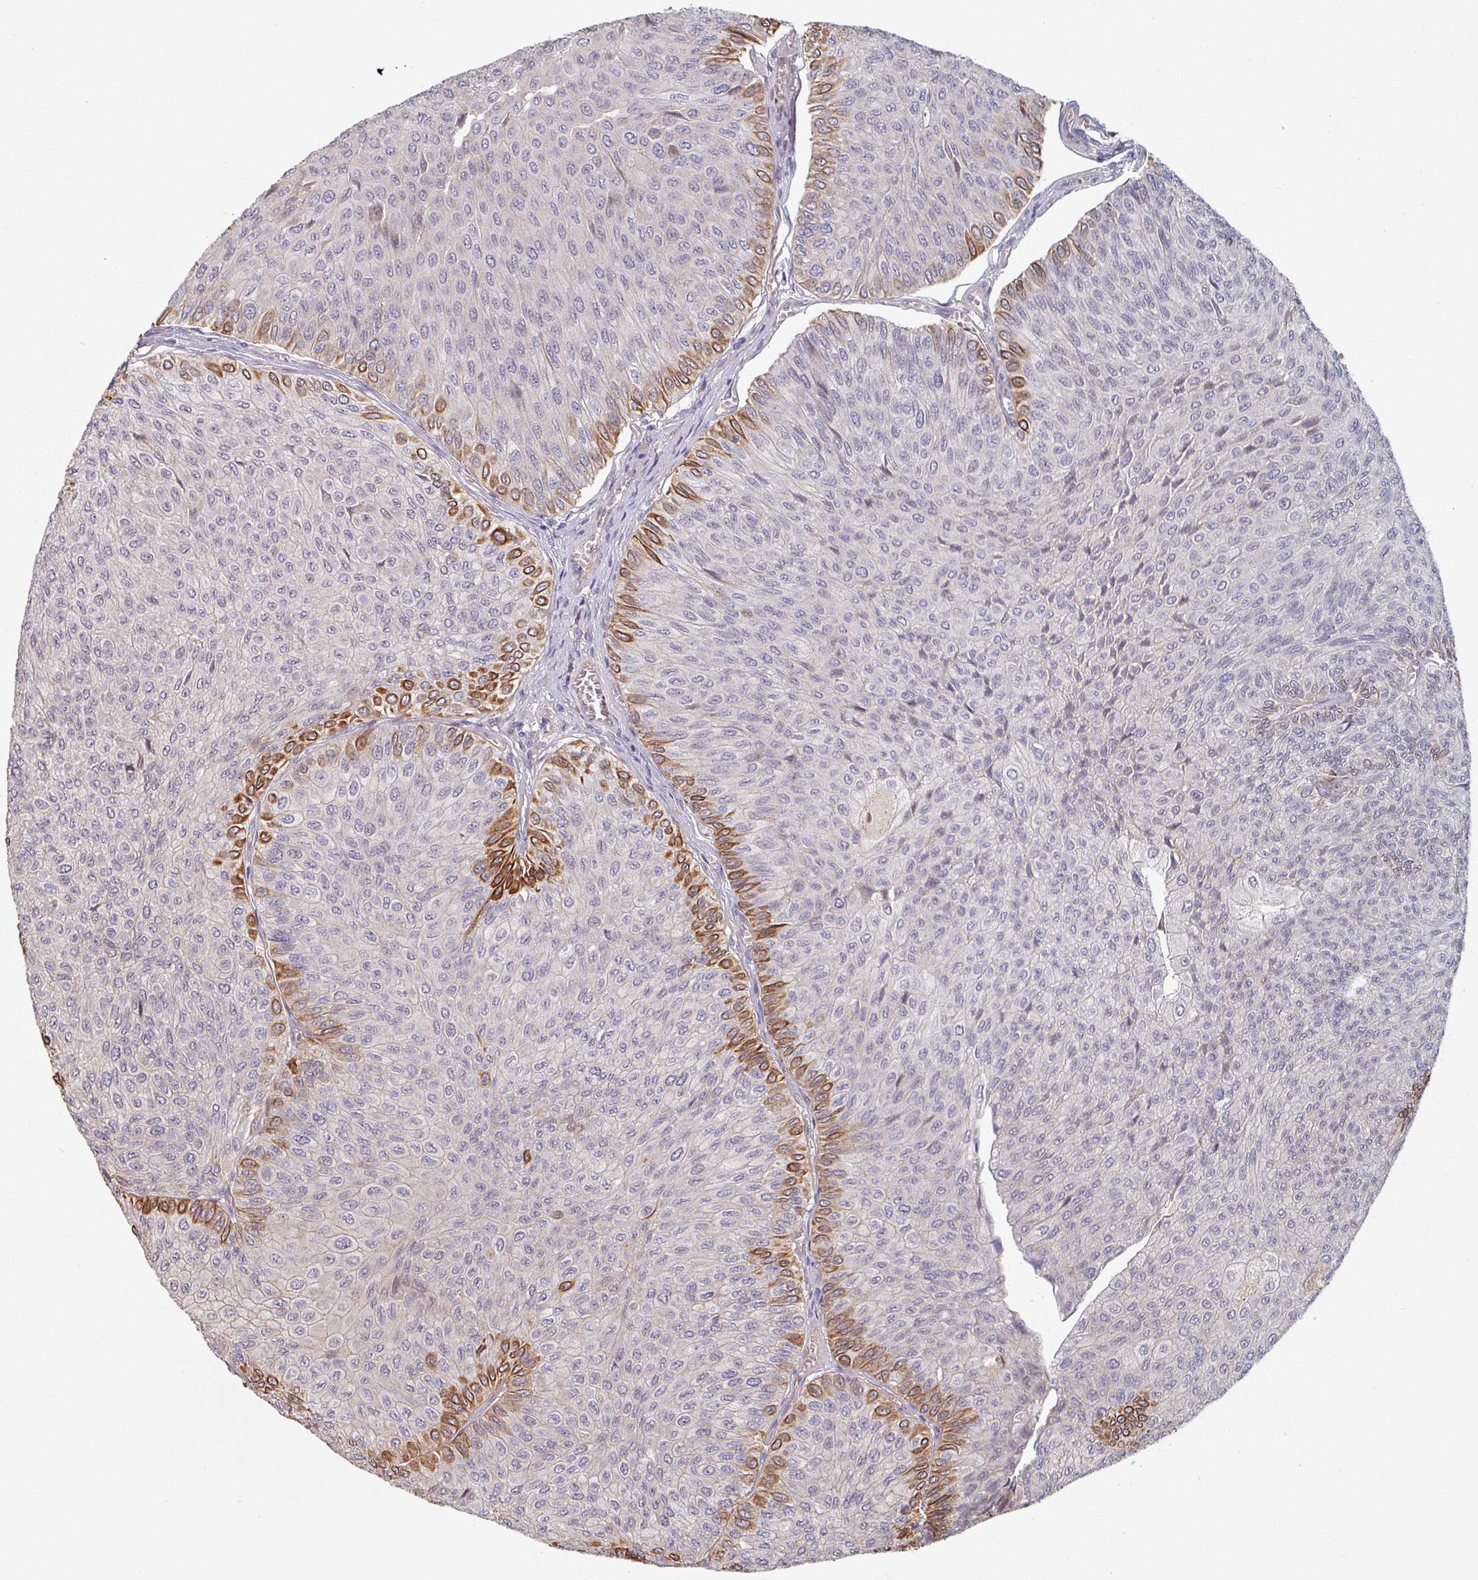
{"staining": {"intensity": "strong", "quantity": "<25%", "location": "cytoplasmic/membranous"}, "tissue": "urothelial cancer", "cell_type": "Tumor cells", "image_type": "cancer", "snomed": [{"axis": "morphology", "description": "Urothelial carcinoma, NOS"}, {"axis": "topography", "description": "Urinary bladder"}], "caption": "There is medium levels of strong cytoplasmic/membranous expression in tumor cells of transitional cell carcinoma, as demonstrated by immunohistochemical staining (brown color).", "gene": "C4BPB", "patient": {"sex": "male", "age": 59}}